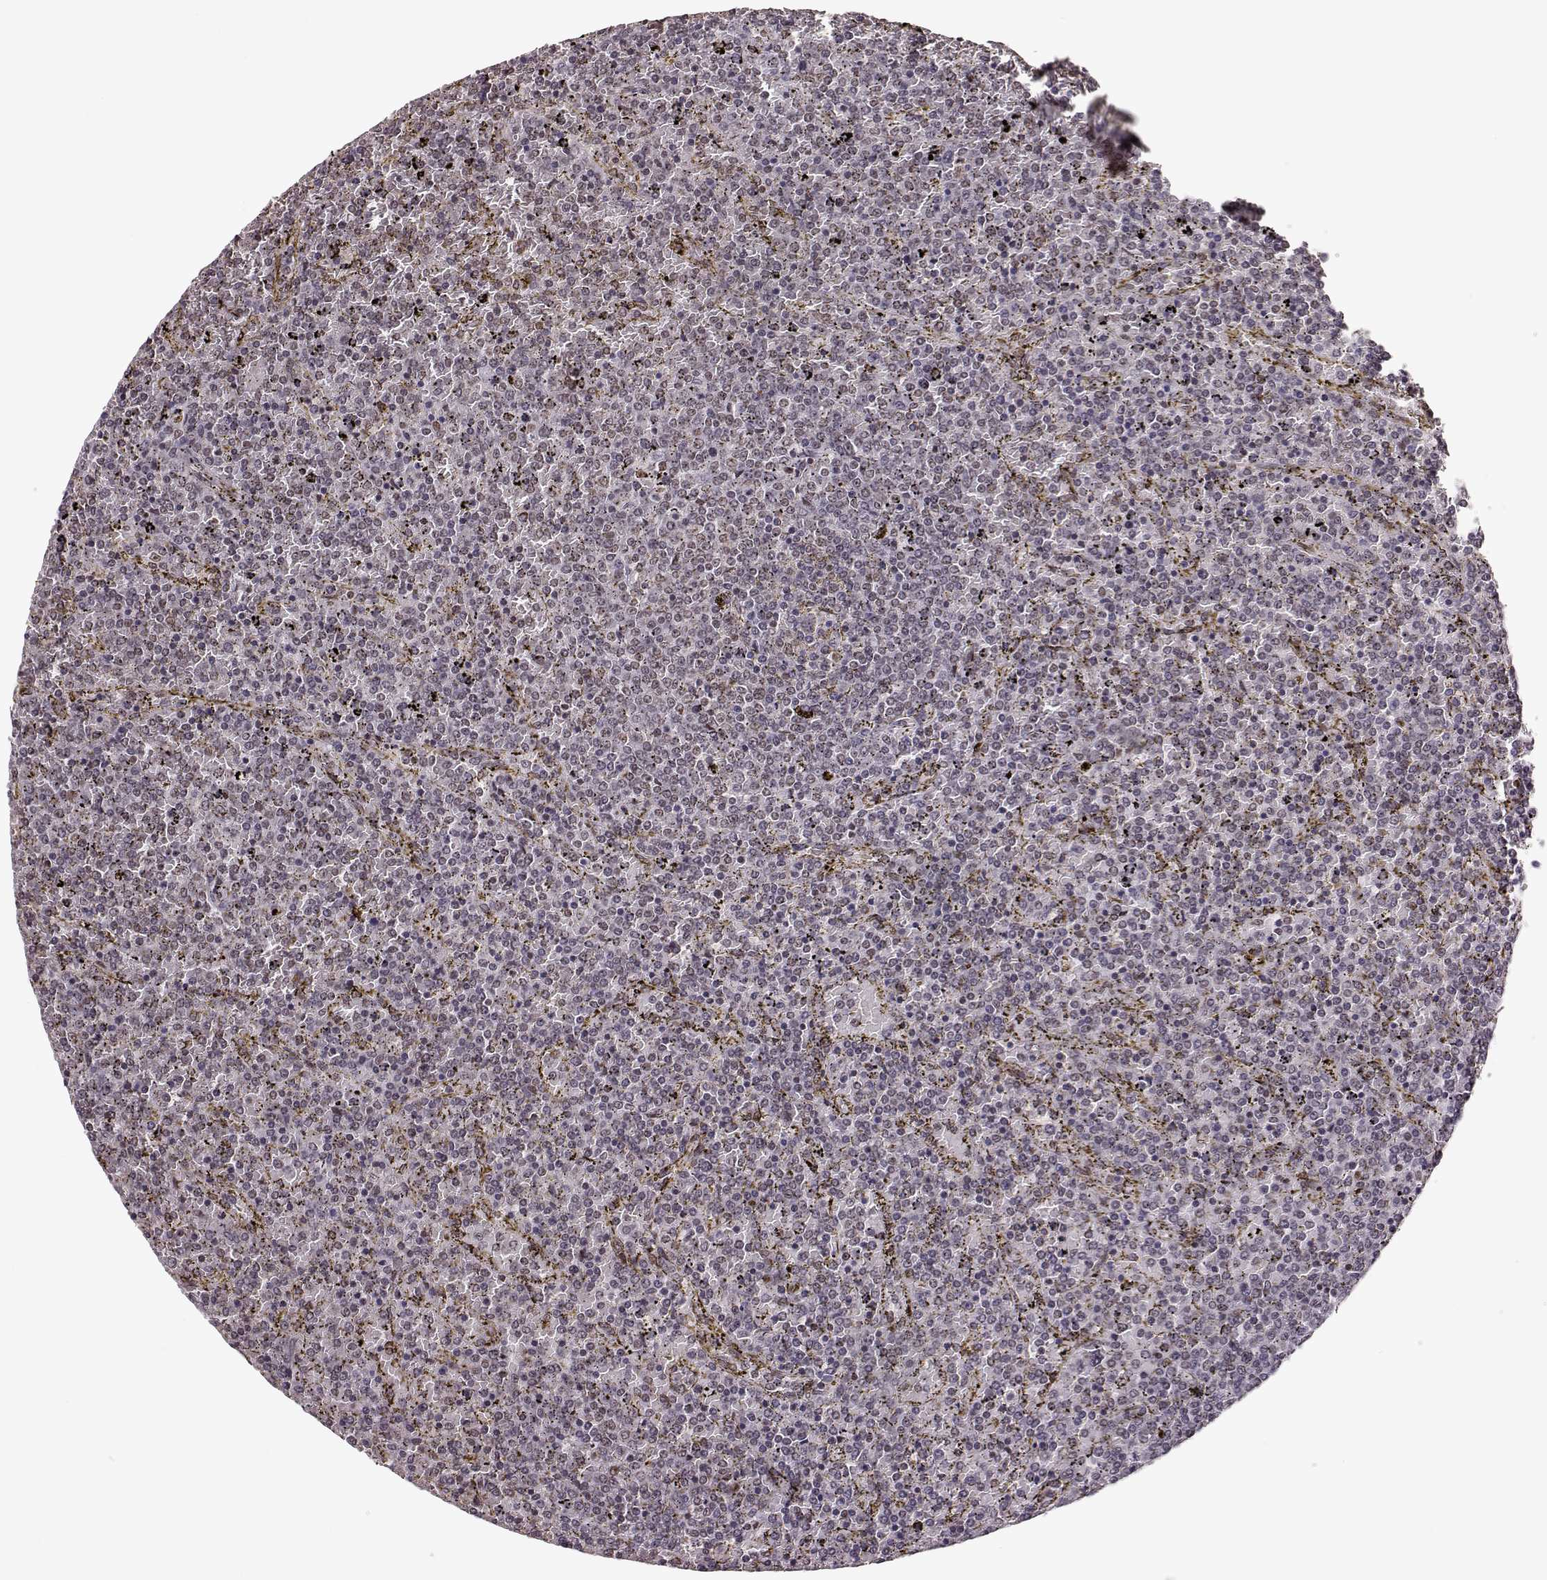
{"staining": {"intensity": "negative", "quantity": "none", "location": "none"}, "tissue": "lymphoma", "cell_type": "Tumor cells", "image_type": "cancer", "snomed": [{"axis": "morphology", "description": "Malignant lymphoma, non-Hodgkin's type, Low grade"}, {"axis": "topography", "description": "Spleen"}], "caption": "Immunohistochemical staining of human lymphoma exhibits no significant expression in tumor cells.", "gene": "RRAGD", "patient": {"sex": "female", "age": 77}}